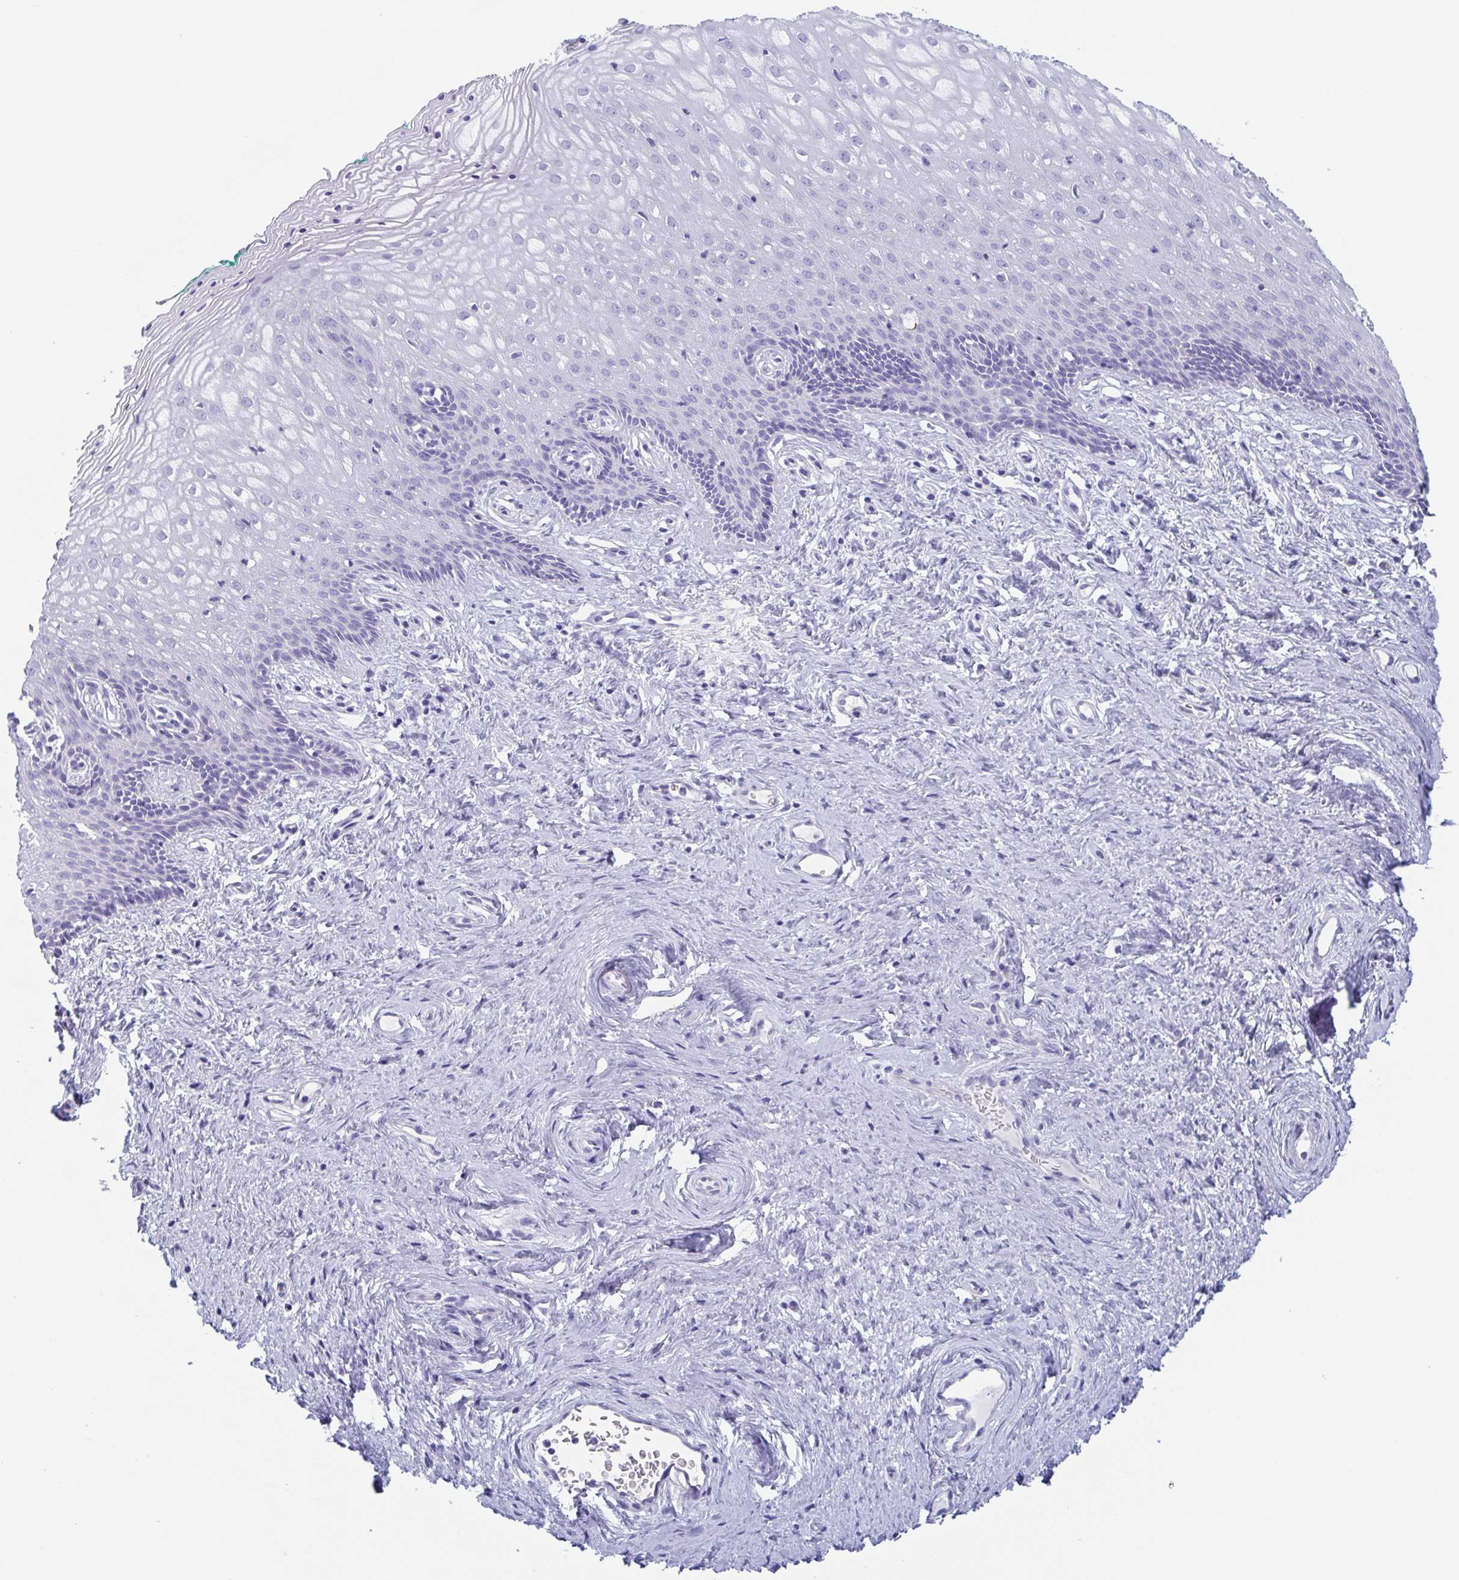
{"staining": {"intensity": "negative", "quantity": "none", "location": "none"}, "tissue": "vagina", "cell_type": "Squamous epithelial cells", "image_type": "normal", "snomed": [{"axis": "morphology", "description": "Normal tissue, NOS"}, {"axis": "topography", "description": "Vagina"}], "caption": "A high-resolution image shows IHC staining of benign vagina, which demonstrates no significant staining in squamous epithelial cells. The staining is performed using DAB brown chromogen with nuclei counter-stained in using hematoxylin.", "gene": "TAGLN3", "patient": {"sex": "female", "age": 45}}